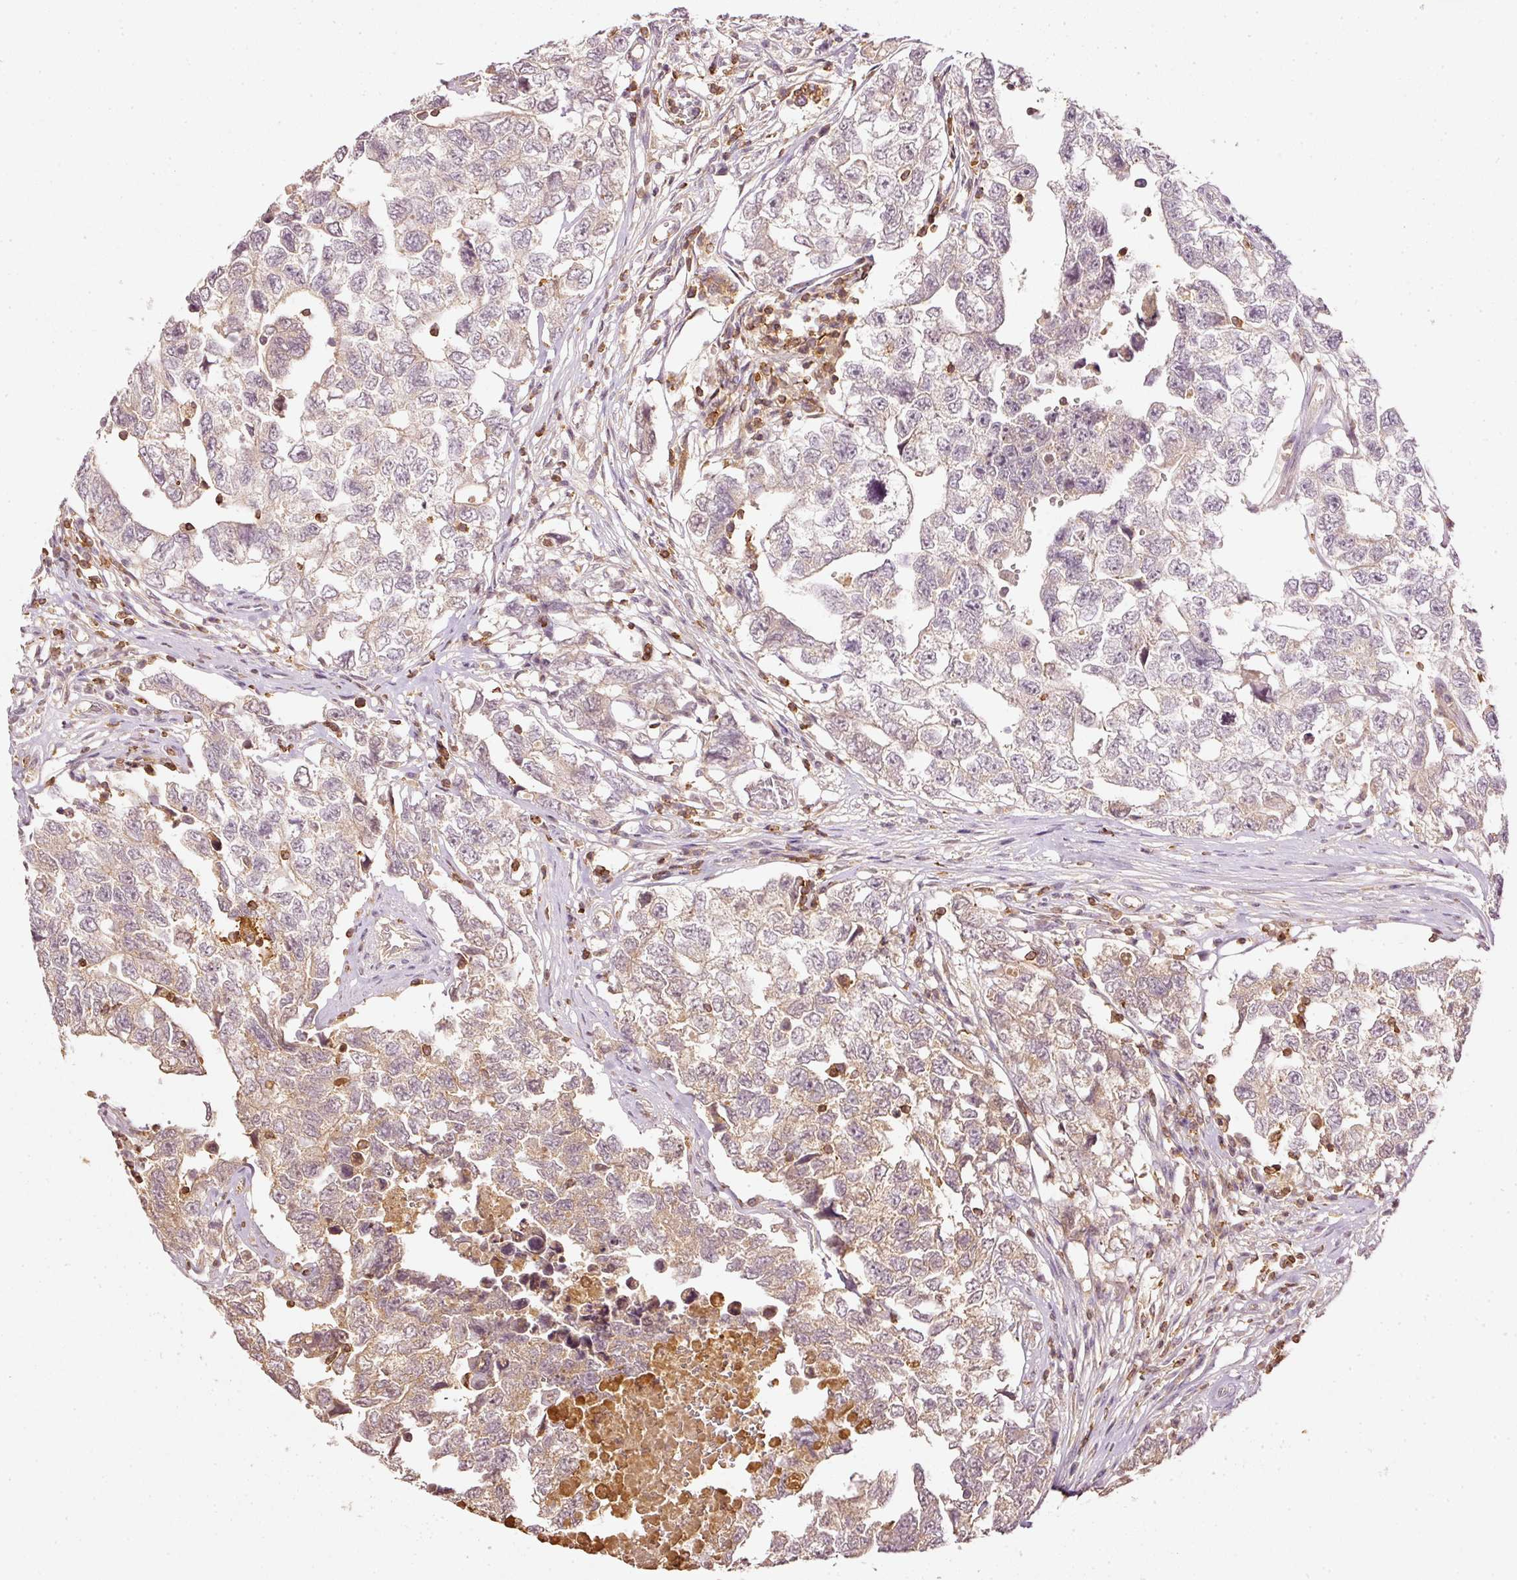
{"staining": {"intensity": "weak", "quantity": "25%-75%", "location": "cytoplasmic/membranous"}, "tissue": "testis cancer", "cell_type": "Tumor cells", "image_type": "cancer", "snomed": [{"axis": "morphology", "description": "Carcinoma, Embryonal, NOS"}, {"axis": "topography", "description": "Testis"}], "caption": "Tumor cells show low levels of weak cytoplasmic/membranous staining in approximately 25%-75% of cells in human testis embryonal carcinoma. Immunohistochemistry (ihc) stains the protein in brown and the nuclei are stained blue.", "gene": "EVL", "patient": {"sex": "male", "age": 22}}